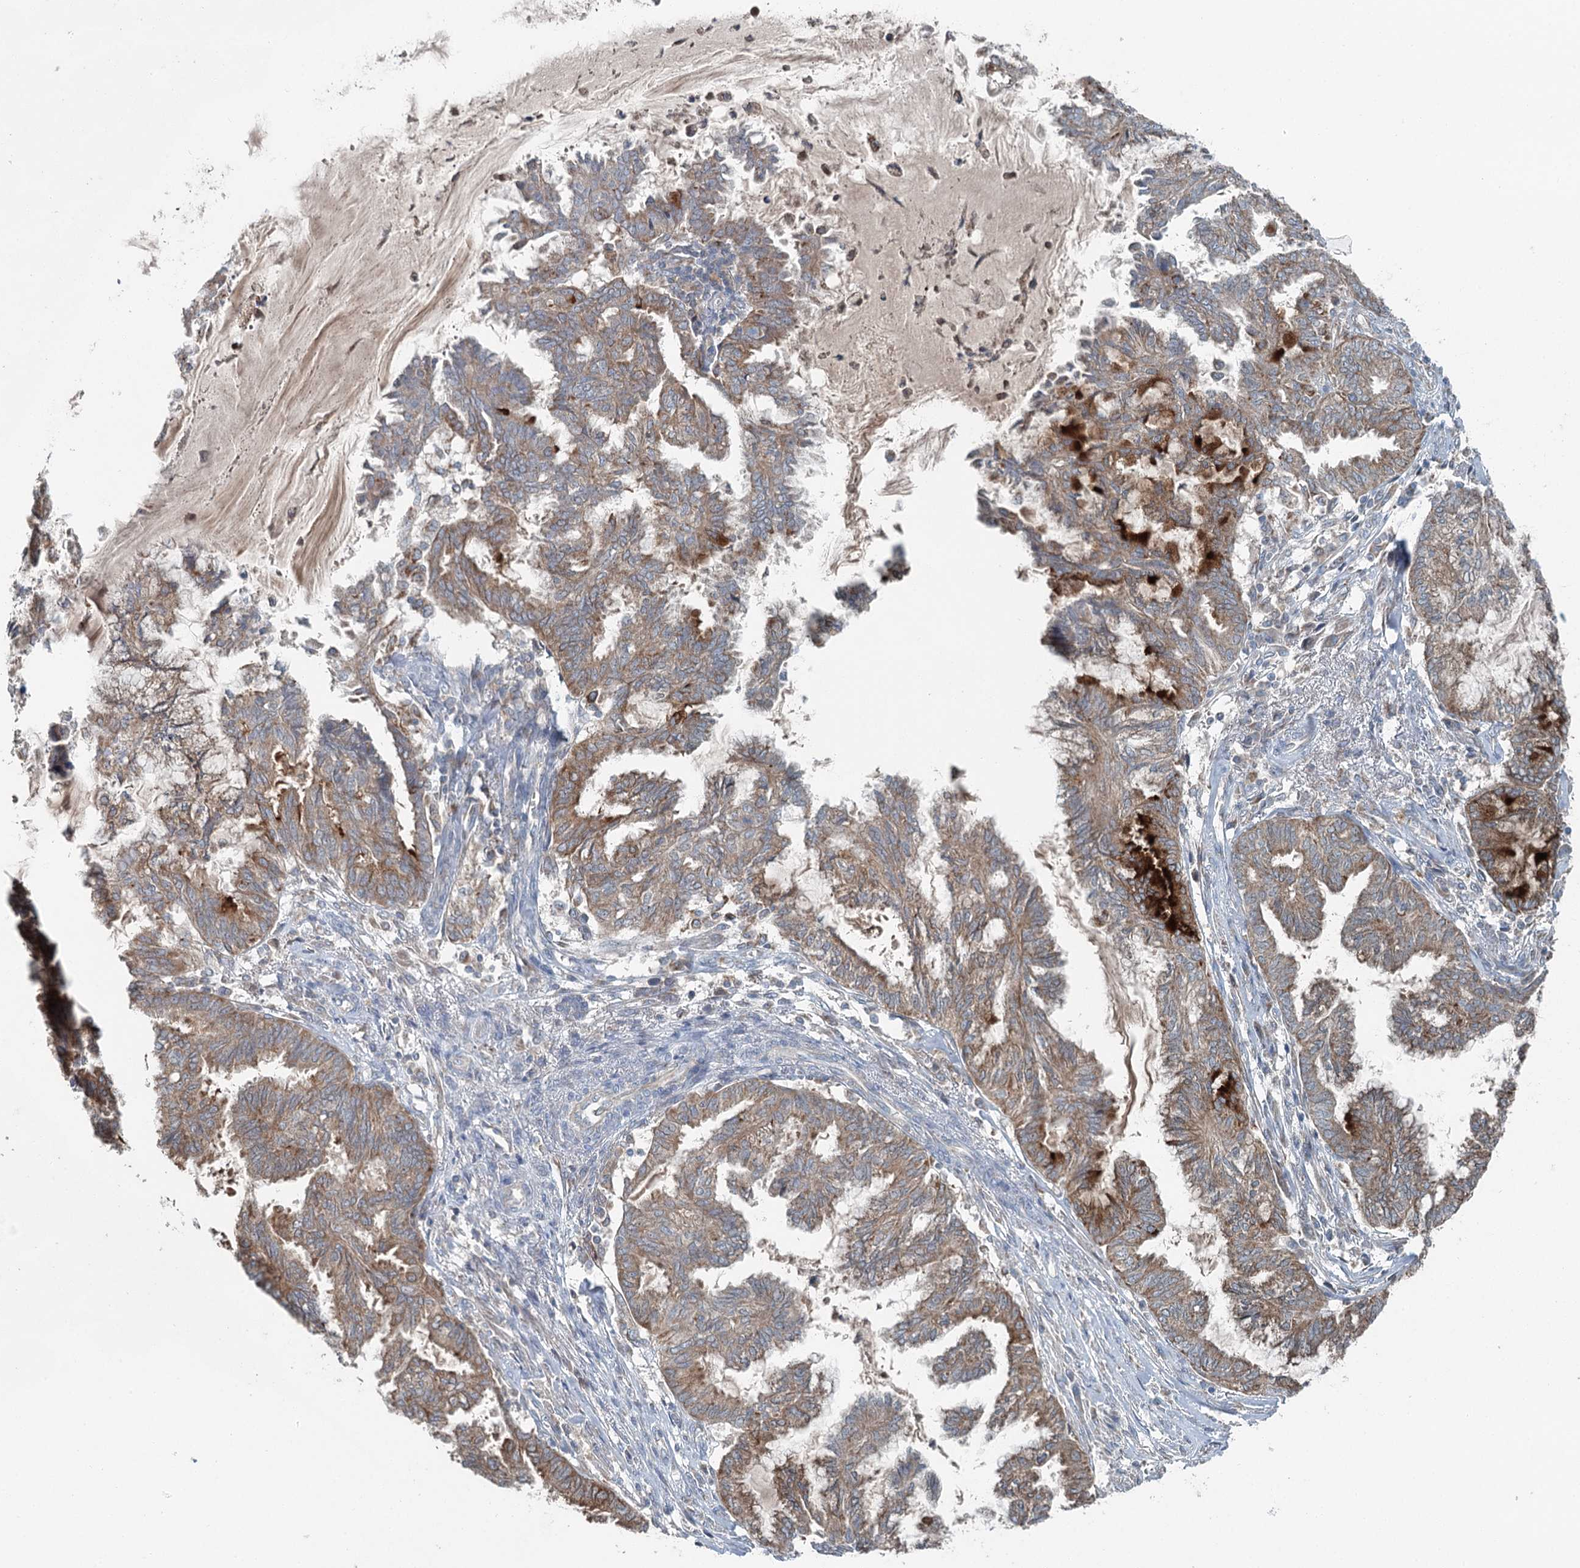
{"staining": {"intensity": "moderate", "quantity": ">75%", "location": "cytoplasmic/membranous"}, "tissue": "endometrial cancer", "cell_type": "Tumor cells", "image_type": "cancer", "snomed": [{"axis": "morphology", "description": "Adenocarcinoma, NOS"}, {"axis": "topography", "description": "Endometrium"}], "caption": "A micrograph showing moderate cytoplasmic/membranous staining in approximately >75% of tumor cells in adenocarcinoma (endometrial), as visualized by brown immunohistochemical staining.", "gene": "CHCHD5", "patient": {"sex": "female", "age": 86}}